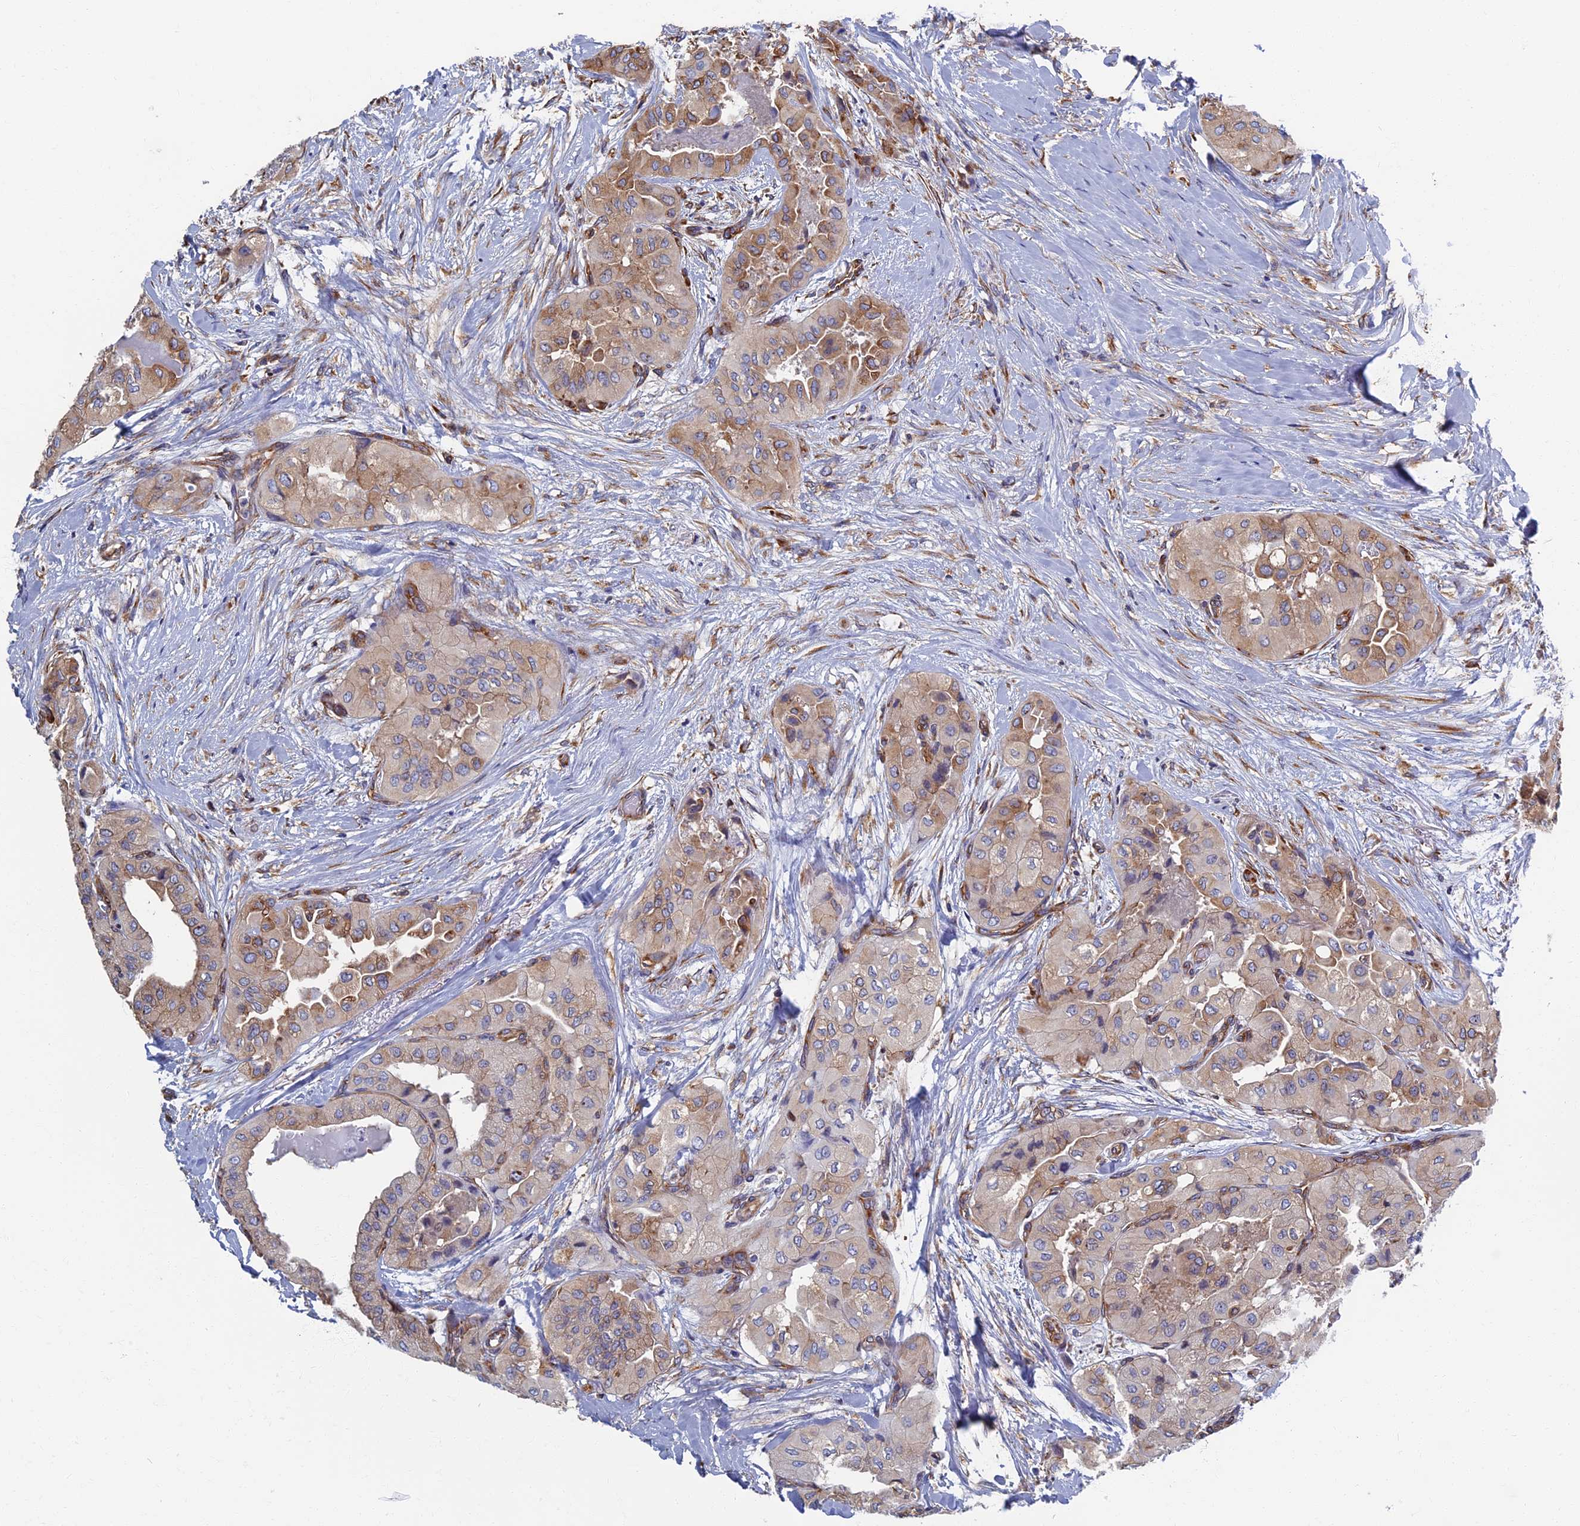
{"staining": {"intensity": "weak", "quantity": "<25%", "location": "cytoplasmic/membranous"}, "tissue": "thyroid cancer", "cell_type": "Tumor cells", "image_type": "cancer", "snomed": [{"axis": "morphology", "description": "Normal tissue, NOS"}, {"axis": "morphology", "description": "Papillary adenocarcinoma, NOS"}, {"axis": "topography", "description": "Thyroid gland"}], "caption": "The histopathology image displays no staining of tumor cells in thyroid papillary adenocarcinoma.", "gene": "YBX1", "patient": {"sex": "female", "age": 59}}